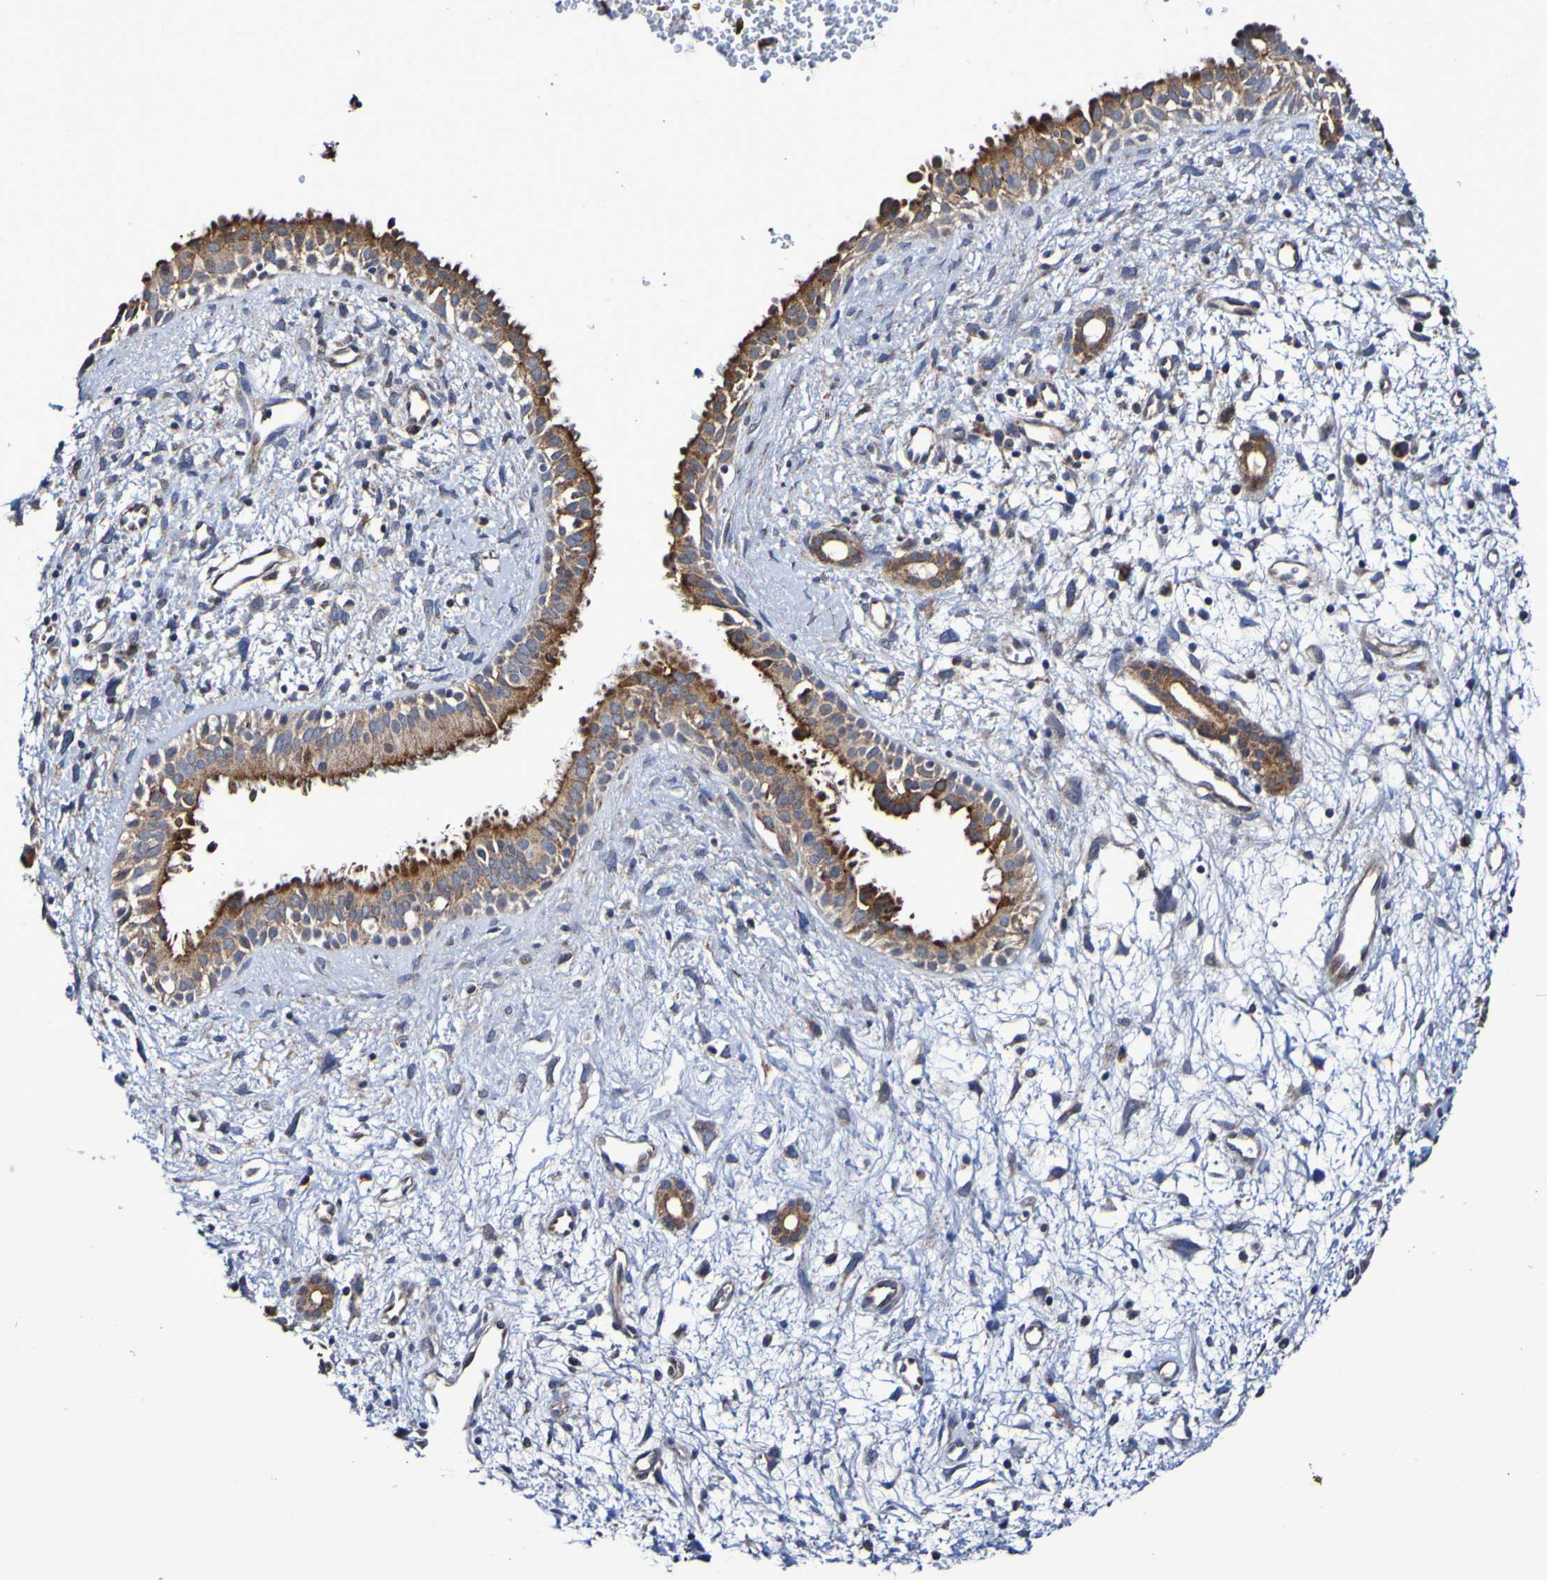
{"staining": {"intensity": "strong", "quantity": ">75%", "location": "cytoplasmic/membranous"}, "tissue": "nasopharynx", "cell_type": "Respiratory epithelial cells", "image_type": "normal", "snomed": [{"axis": "morphology", "description": "Normal tissue, NOS"}, {"axis": "topography", "description": "Nasopharynx"}], "caption": "Human nasopharynx stained with a brown dye exhibits strong cytoplasmic/membranous positive expression in approximately >75% of respiratory epithelial cells.", "gene": "GJB1", "patient": {"sex": "male", "age": 22}}